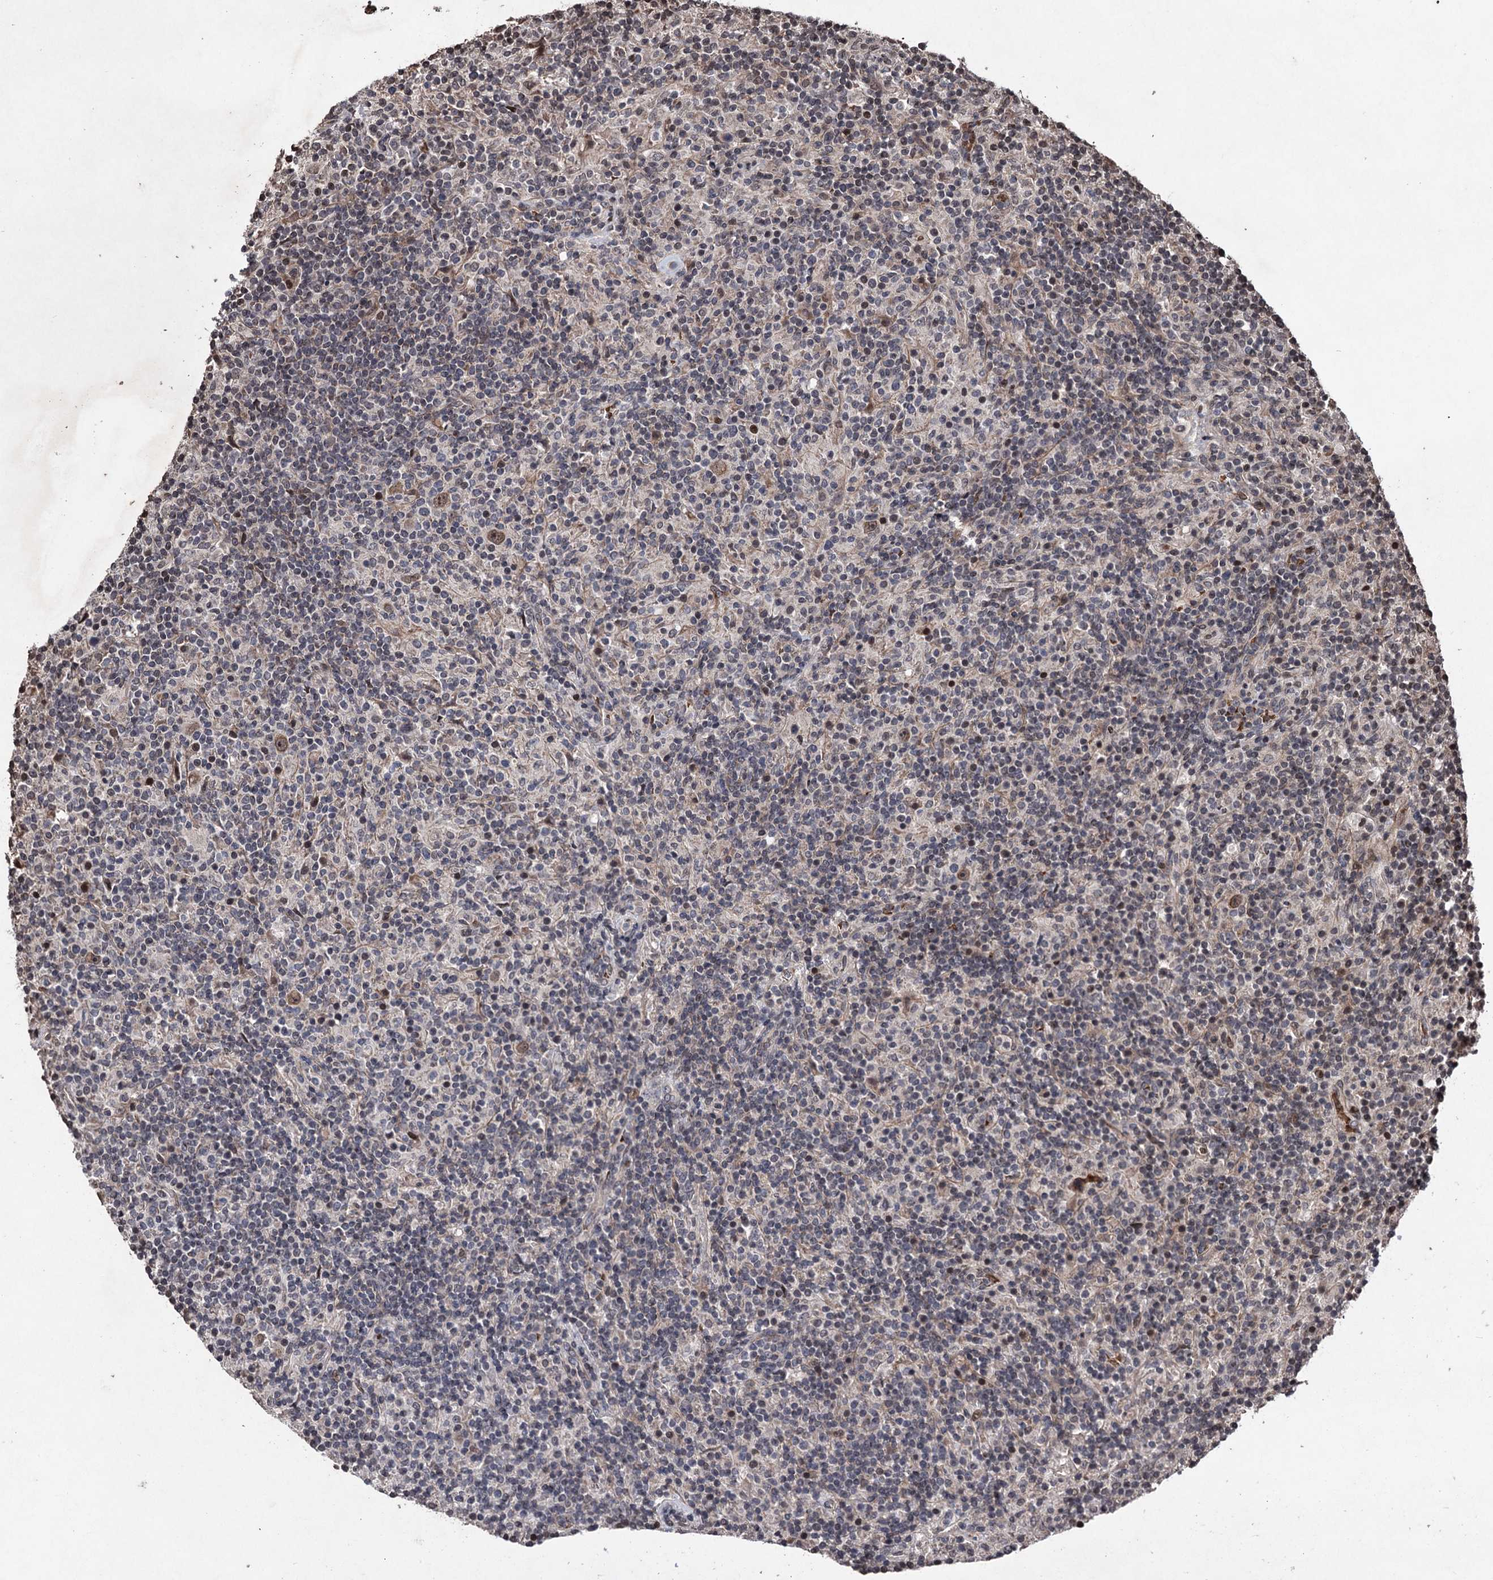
{"staining": {"intensity": "moderate", "quantity": ">75%", "location": "cytoplasmic/membranous,nuclear"}, "tissue": "lymphoma", "cell_type": "Tumor cells", "image_type": "cancer", "snomed": [{"axis": "morphology", "description": "Hodgkin's disease, NOS"}, {"axis": "topography", "description": "Lymph node"}], "caption": "High-magnification brightfield microscopy of Hodgkin's disease stained with DAB (3,3'-diaminobenzidine) (brown) and counterstained with hematoxylin (blue). tumor cells exhibit moderate cytoplasmic/membranous and nuclear staining is identified in approximately>75% of cells.", "gene": "EYA4", "patient": {"sex": "male", "age": 70}}